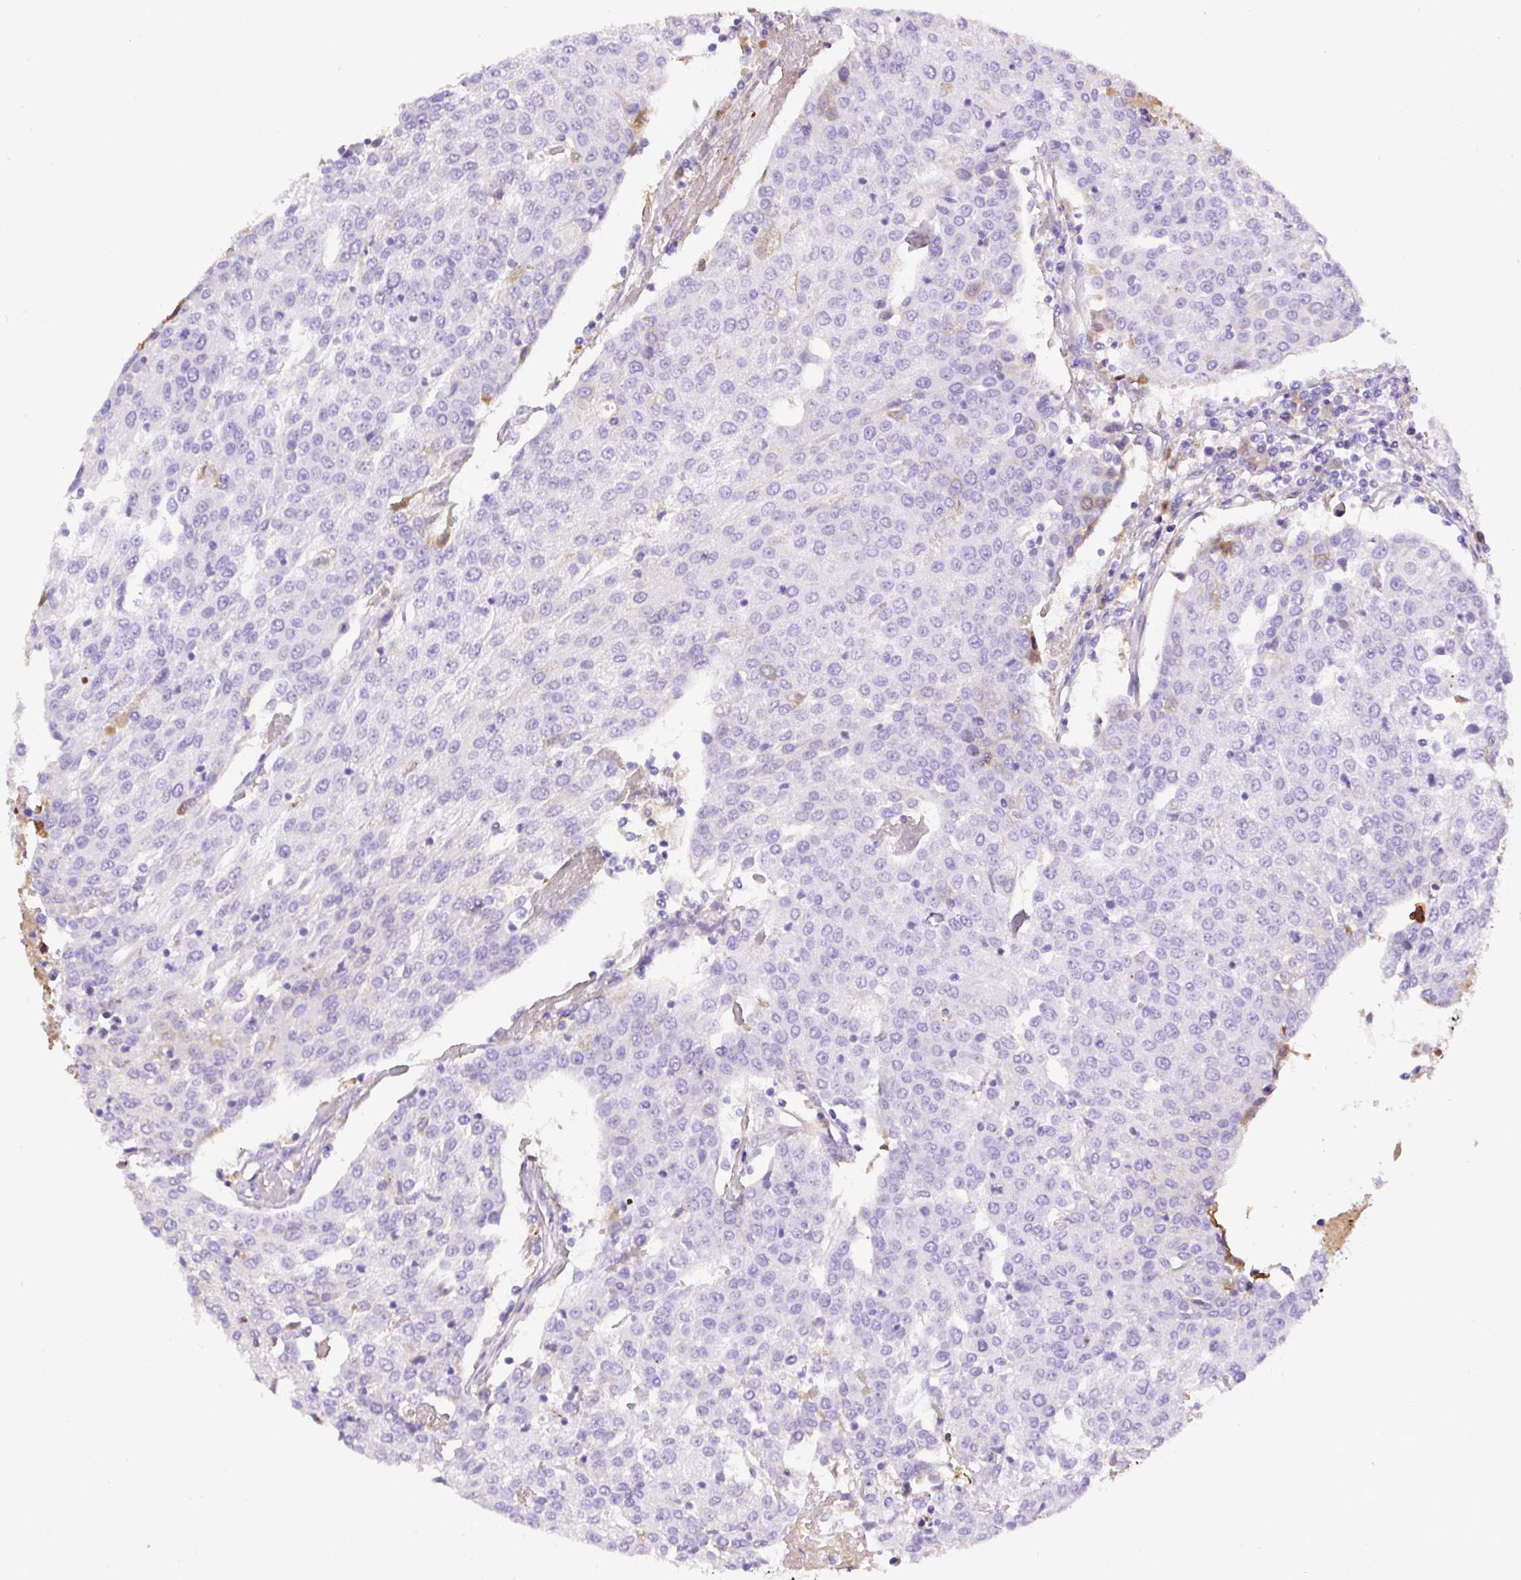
{"staining": {"intensity": "negative", "quantity": "none", "location": "none"}, "tissue": "urothelial cancer", "cell_type": "Tumor cells", "image_type": "cancer", "snomed": [{"axis": "morphology", "description": "Urothelial carcinoma, High grade"}, {"axis": "topography", "description": "Urinary bladder"}], "caption": "There is no significant expression in tumor cells of urothelial cancer. Brightfield microscopy of immunohistochemistry (IHC) stained with DAB (brown) and hematoxylin (blue), captured at high magnification.", "gene": "APCS", "patient": {"sex": "female", "age": 85}}